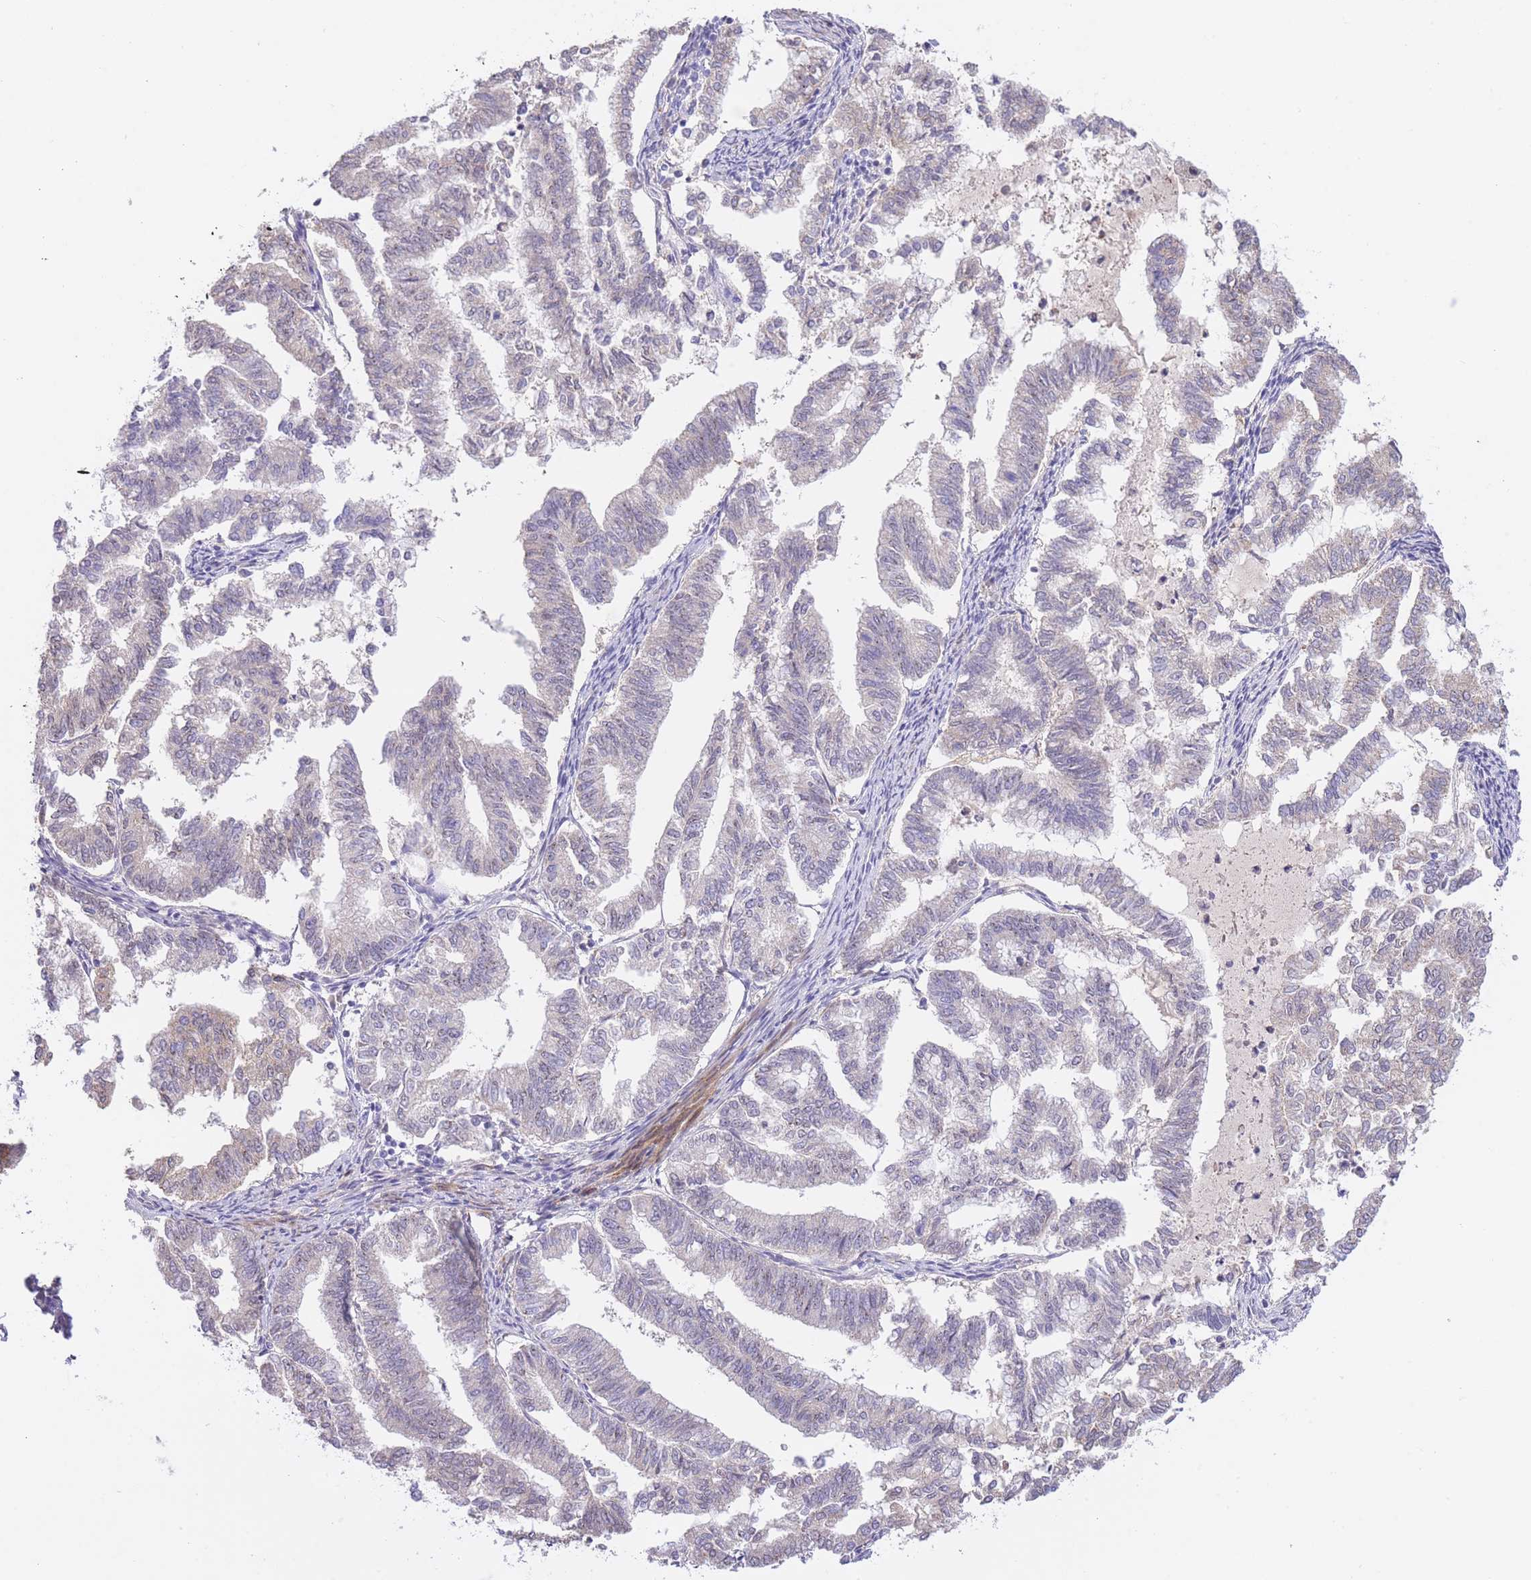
{"staining": {"intensity": "negative", "quantity": "none", "location": "none"}, "tissue": "endometrial cancer", "cell_type": "Tumor cells", "image_type": "cancer", "snomed": [{"axis": "morphology", "description": "Adenocarcinoma, NOS"}, {"axis": "topography", "description": "Endometrium"}], "caption": "This is an immunohistochemistry (IHC) histopathology image of endometrial cancer. There is no positivity in tumor cells.", "gene": "PGM1", "patient": {"sex": "female", "age": 79}}